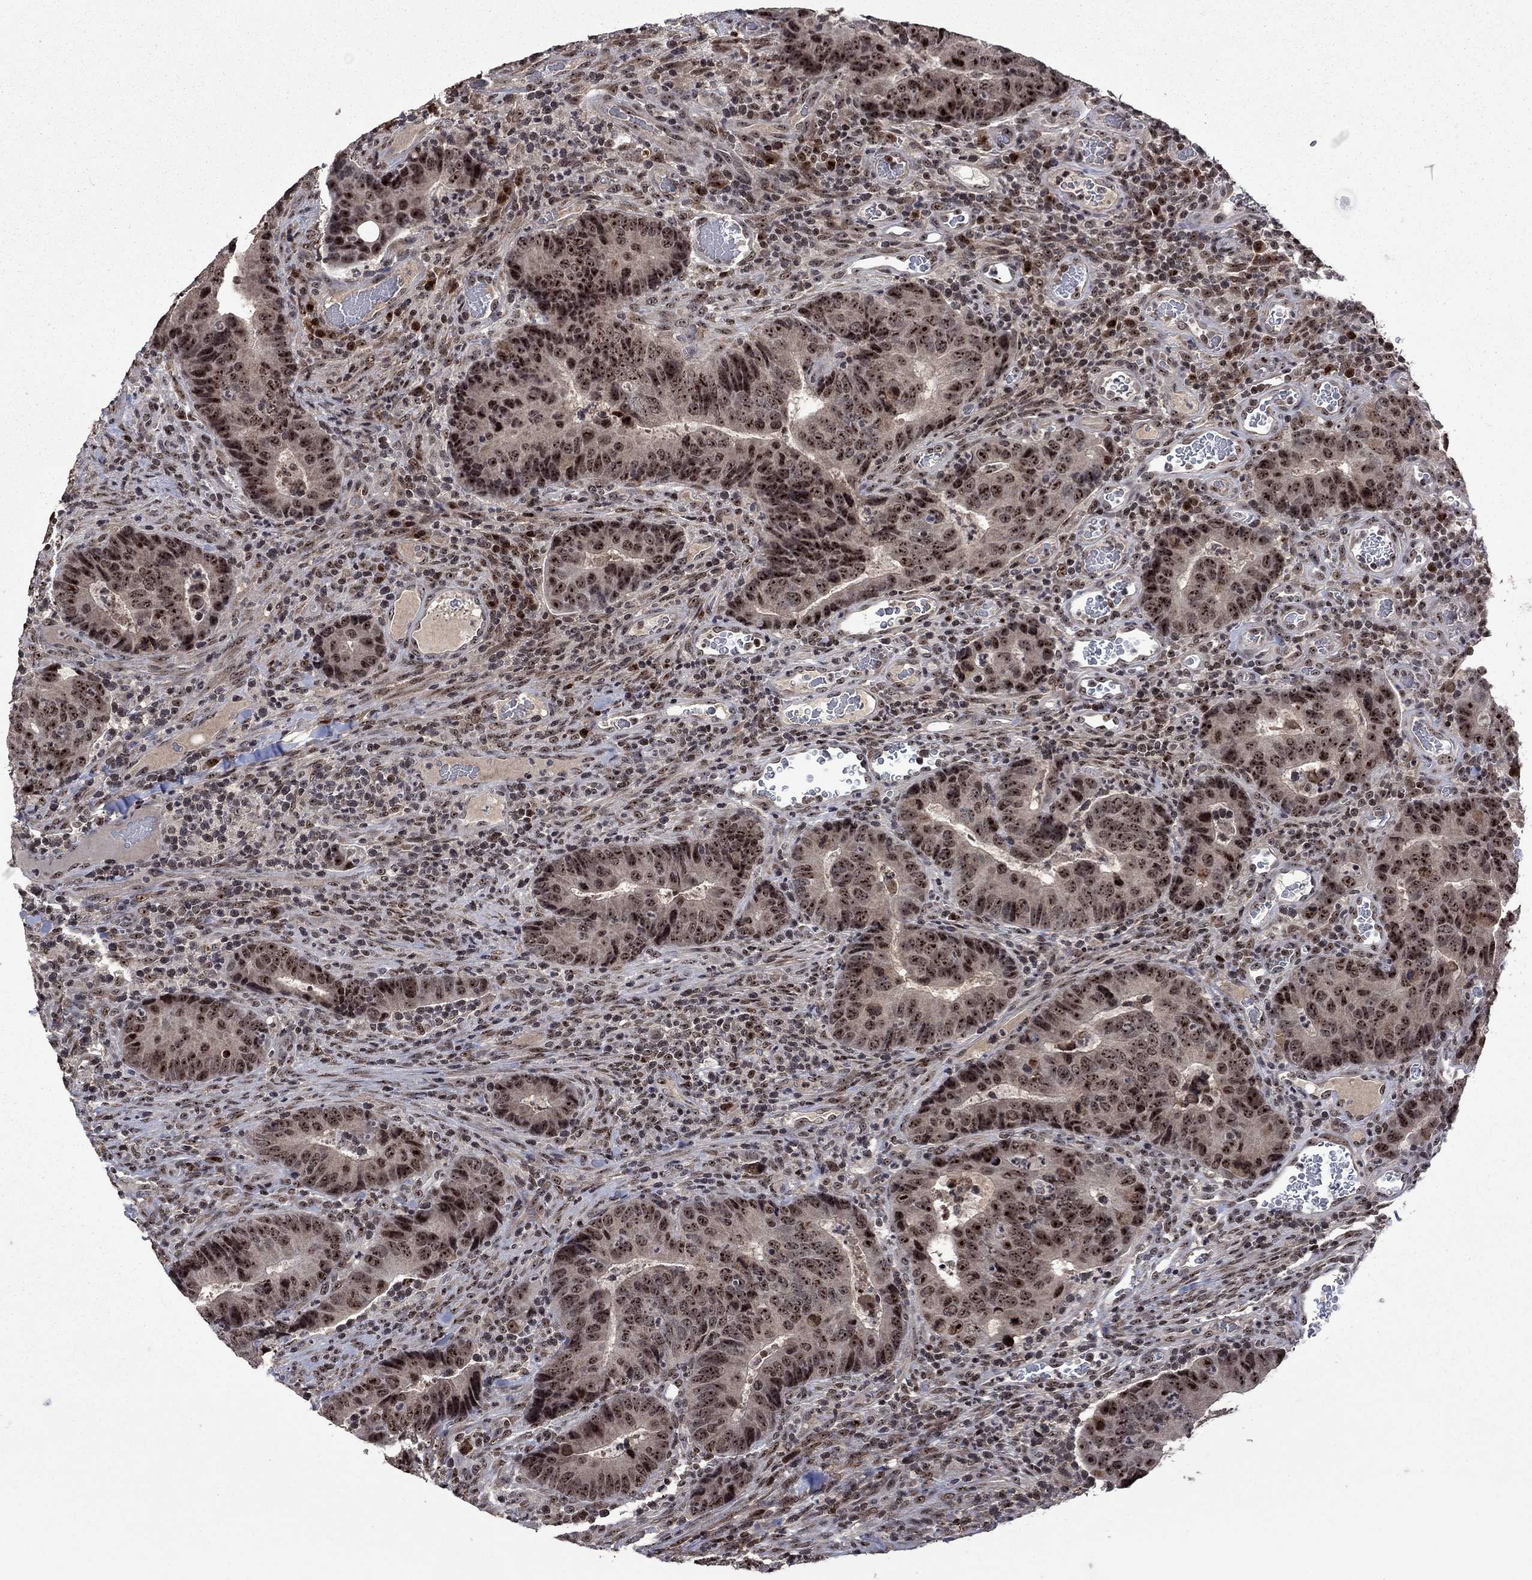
{"staining": {"intensity": "moderate", "quantity": ">75%", "location": "nuclear"}, "tissue": "colorectal cancer", "cell_type": "Tumor cells", "image_type": "cancer", "snomed": [{"axis": "morphology", "description": "Adenocarcinoma, NOS"}, {"axis": "topography", "description": "Colon"}], "caption": "Brown immunohistochemical staining in human colorectal adenocarcinoma shows moderate nuclear positivity in about >75% of tumor cells. (Stains: DAB (3,3'-diaminobenzidine) in brown, nuclei in blue, Microscopy: brightfield microscopy at high magnification).", "gene": "FBL", "patient": {"sex": "female", "age": 56}}